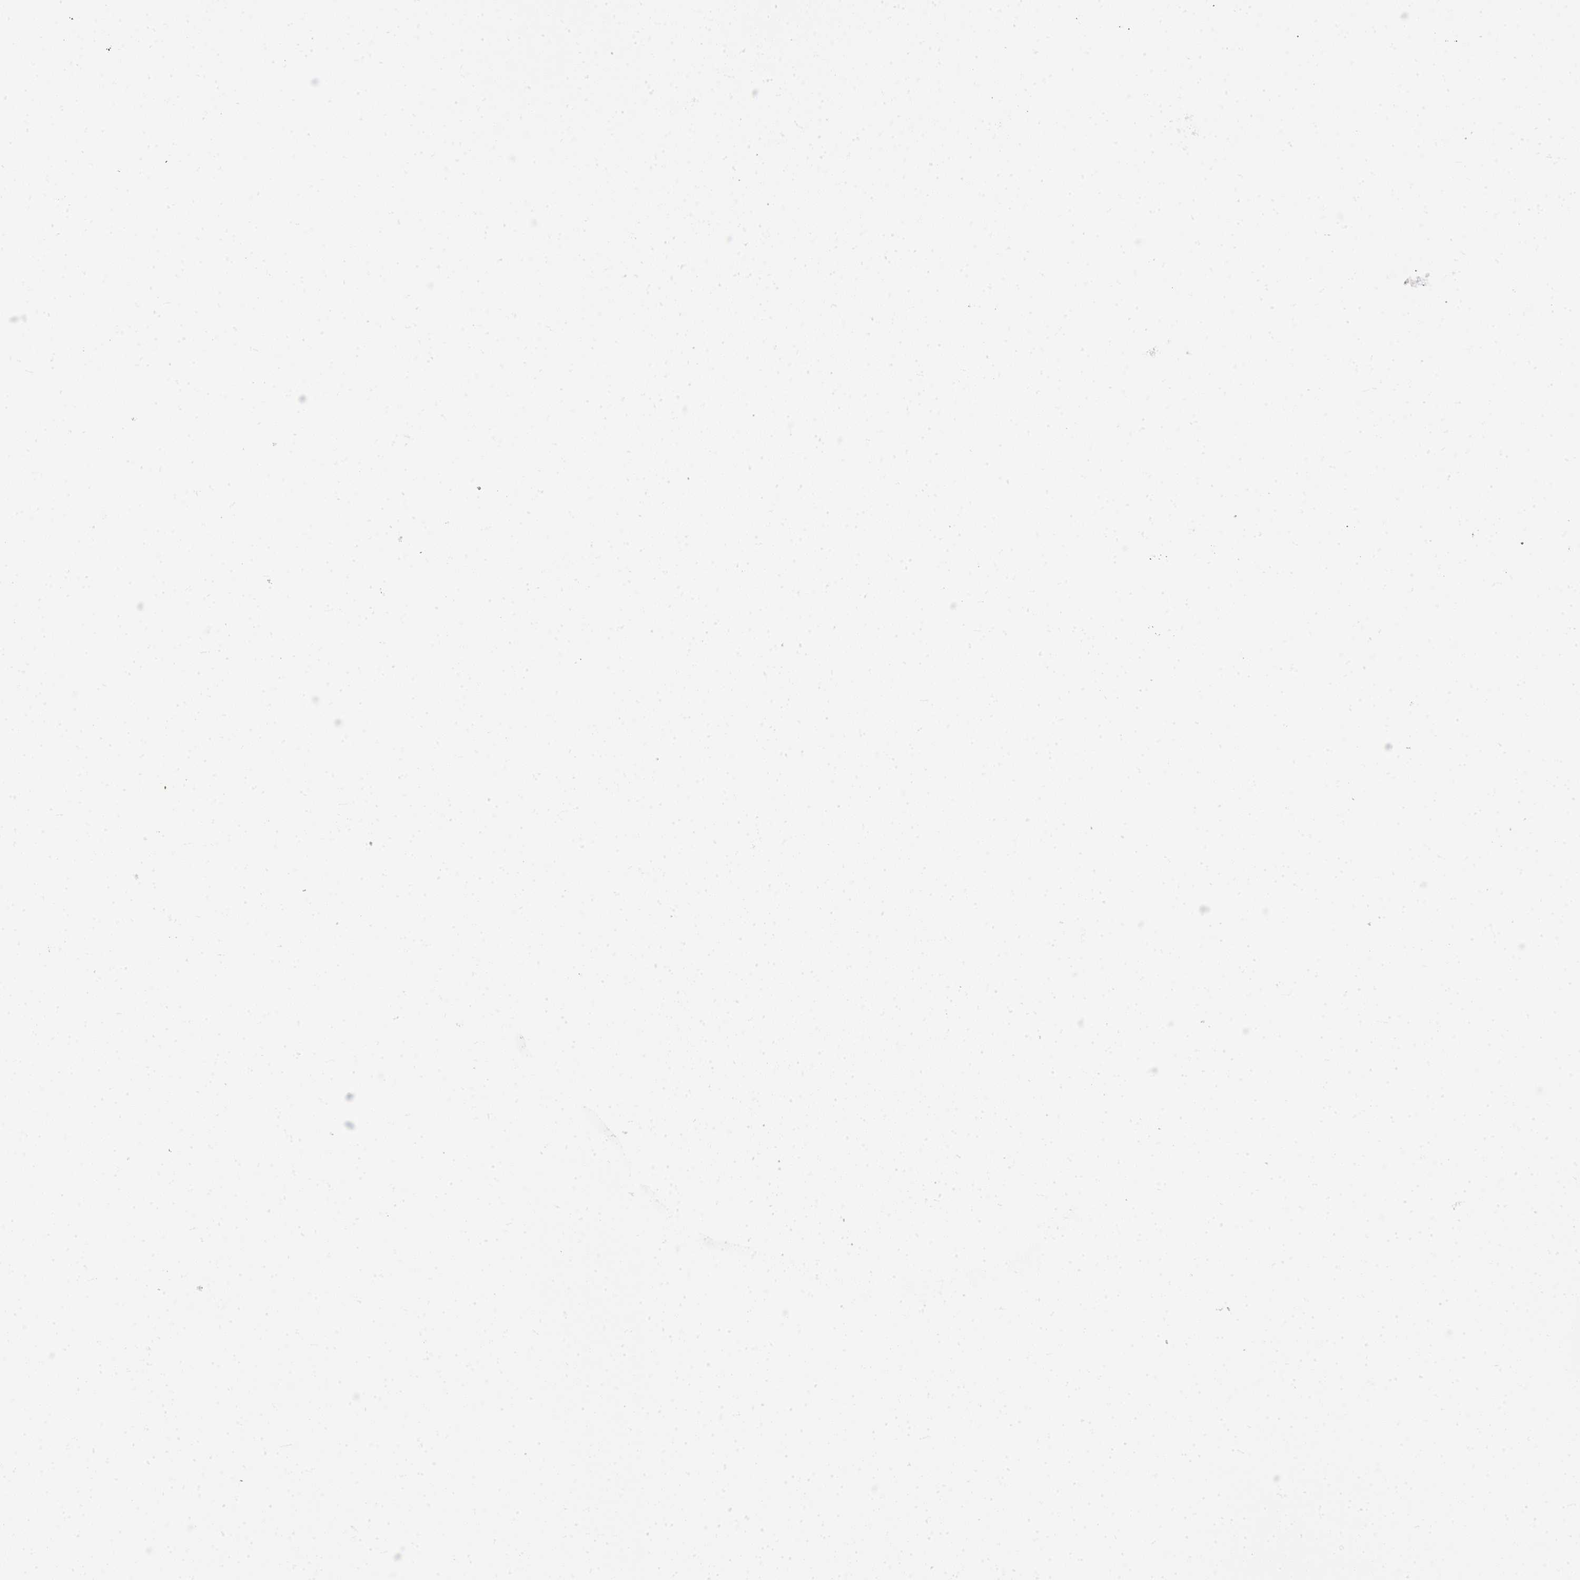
{"staining": {"intensity": "weak", "quantity": "<25%", "location": "cytoplasmic/membranous"}, "tissue": "skin cancer", "cell_type": "Tumor cells", "image_type": "cancer", "snomed": [{"axis": "morphology", "description": "Normal tissue, NOS"}, {"axis": "morphology", "description": "Squamous cell carcinoma, NOS"}, {"axis": "topography", "description": "Skin"}], "caption": "The histopathology image reveals no staining of tumor cells in skin squamous cell carcinoma.", "gene": "STAT5A", "patient": {"sex": "male", "age": 72}}